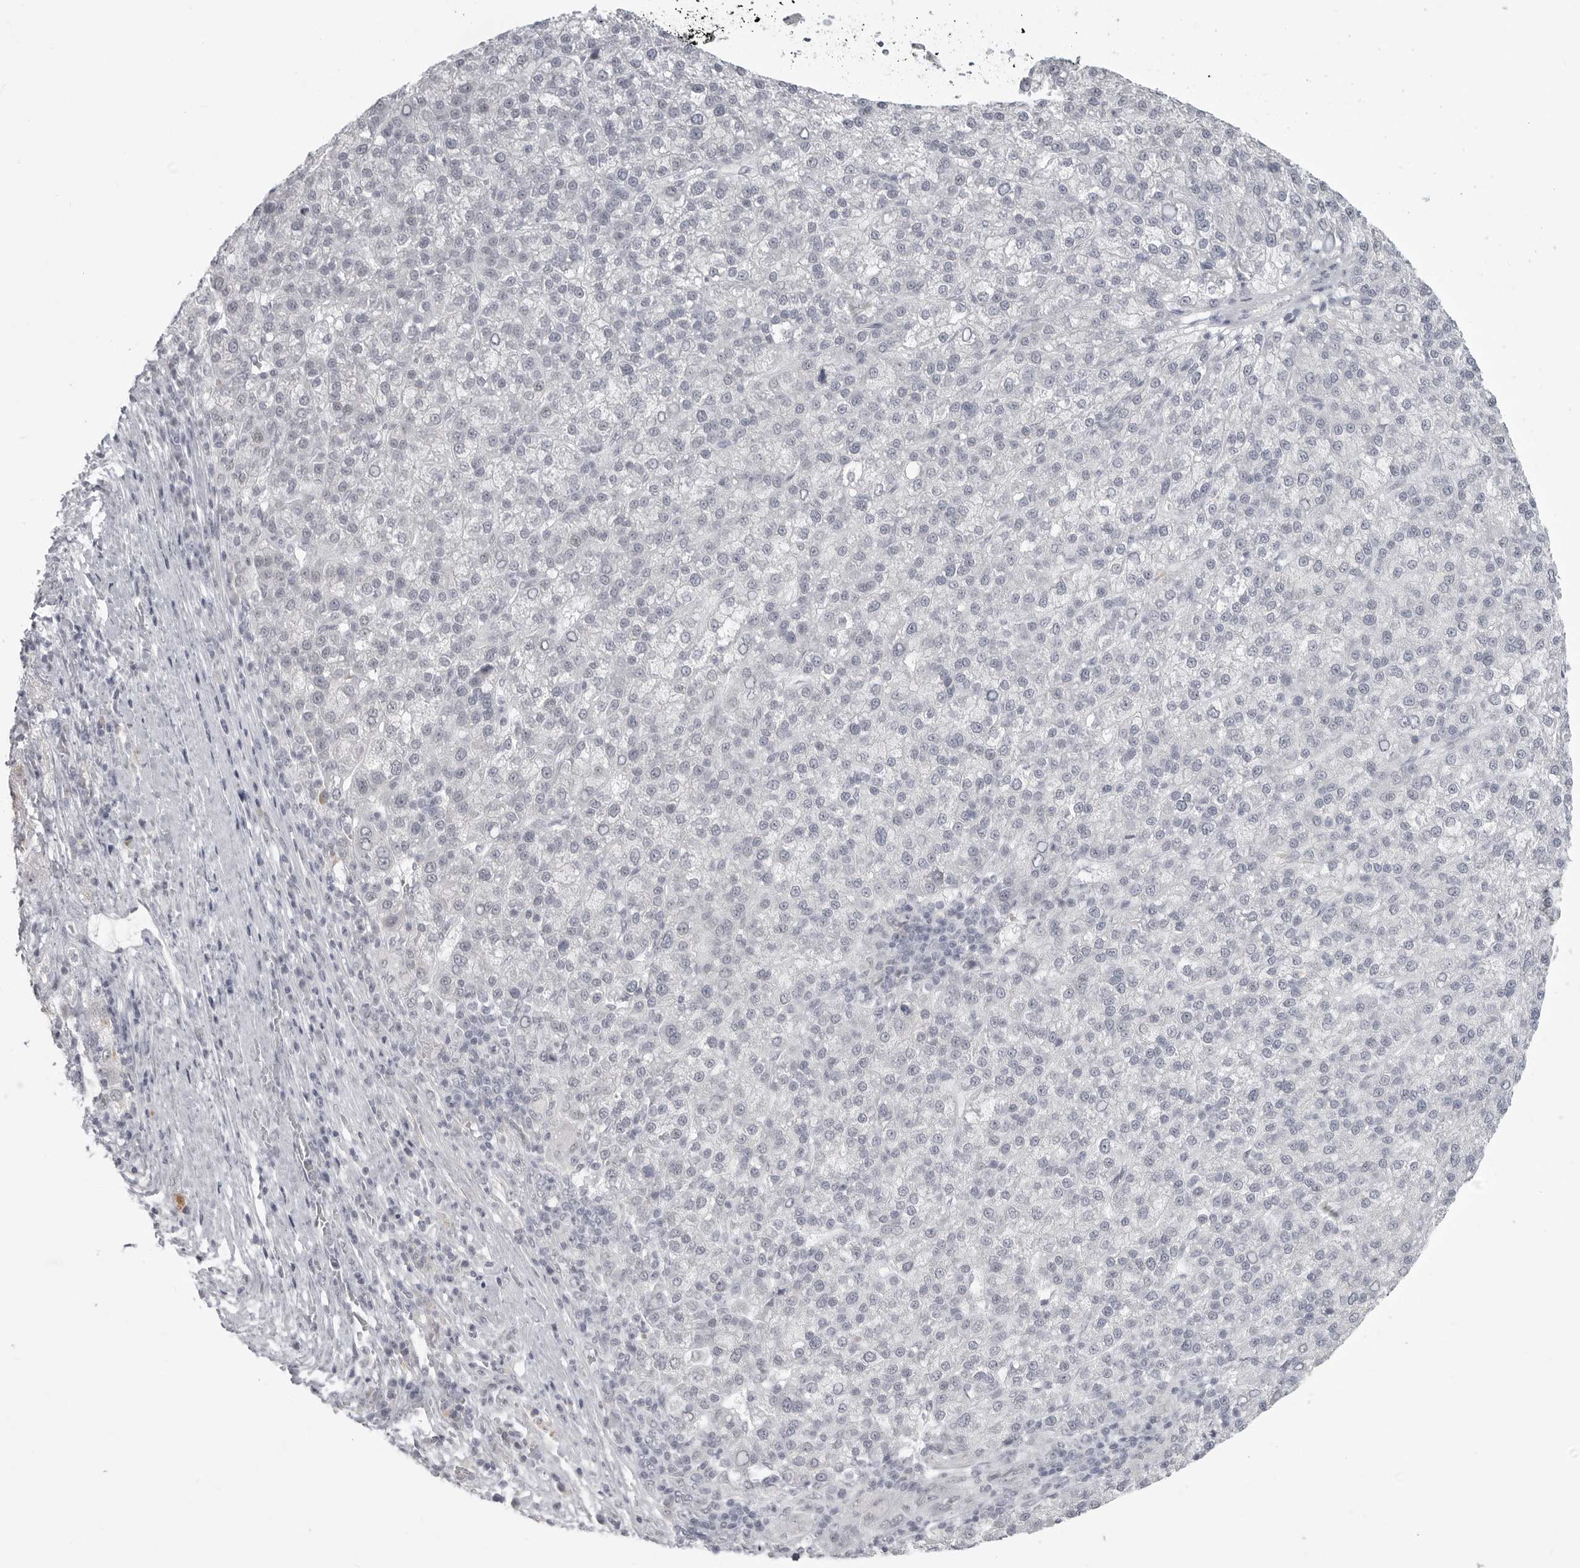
{"staining": {"intensity": "negative", "quantity": "none", "location": "none"}, "tissue": "liver cancer", "cell_type": "Tumor cells", "image_type": "cancer", "snomed": [{"axis": "morphology", "description": "Carcinoma, Hepatocellular, NOS"}, {"axis": "topography", "description": "Liver"}], "caption": "Protein analysis of liver hepatocellular carcinoma demonstrates no significant staining in tumor cells.", "gene": "TCTN3", "patient": {"sex": "female", "age": 58}}